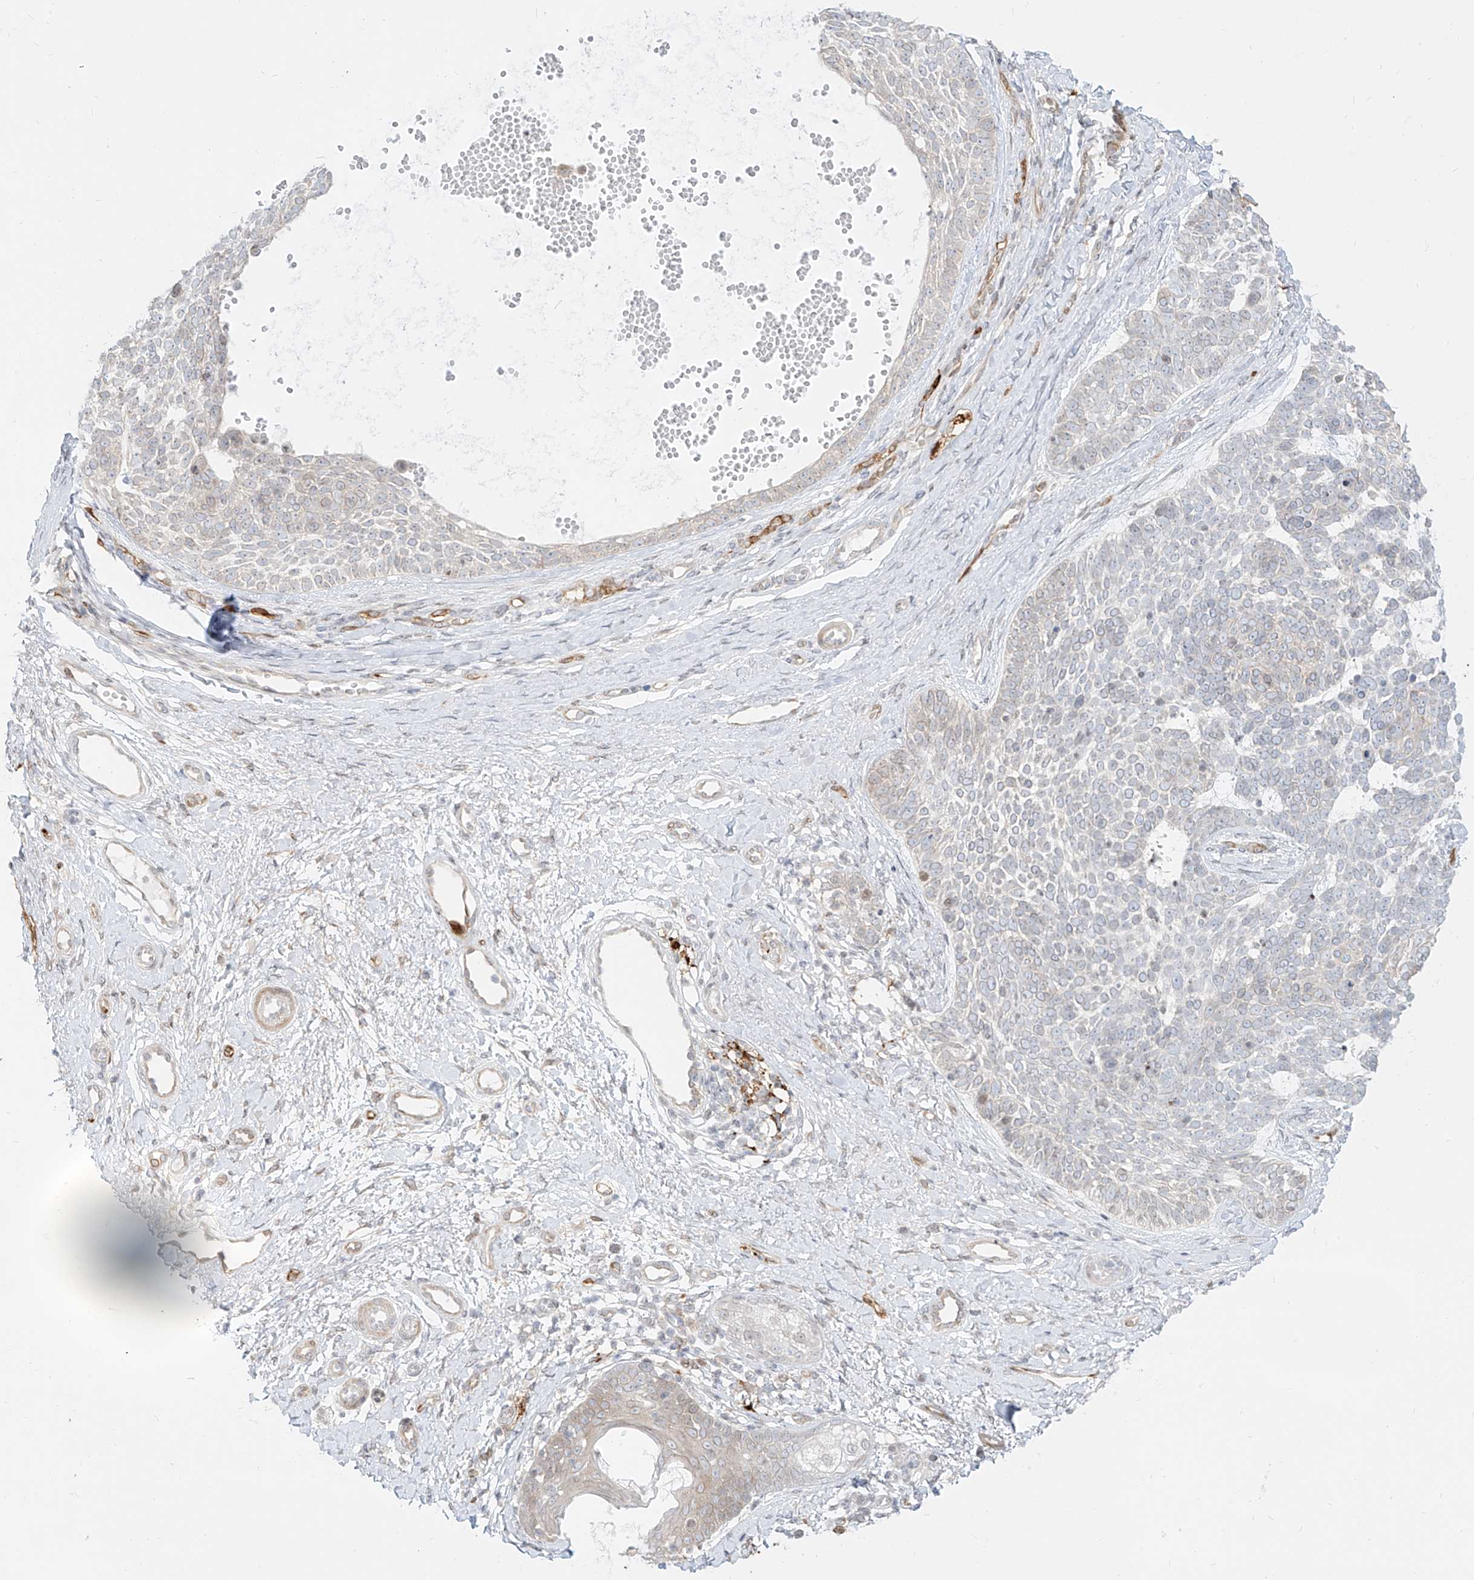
{"staining": {"intensity": "negative", "quantity": "none", "location": "none"}, "tissue": "skin cancer", "cell_type": "Tumor cells", "image_type": "cancer", "snomed": [{"axis": "morphology", "description": "Basal cell carcinoma"}, {"axis": "topography", "description": "Skin"}], "caption": "DAB immunohistochemical staining of skin cancer (basal cell carcinoma) reveals no significant staining in tumor cells.", "gene": "NHSL1", "patient": {"sex": "female", "age": 81}}